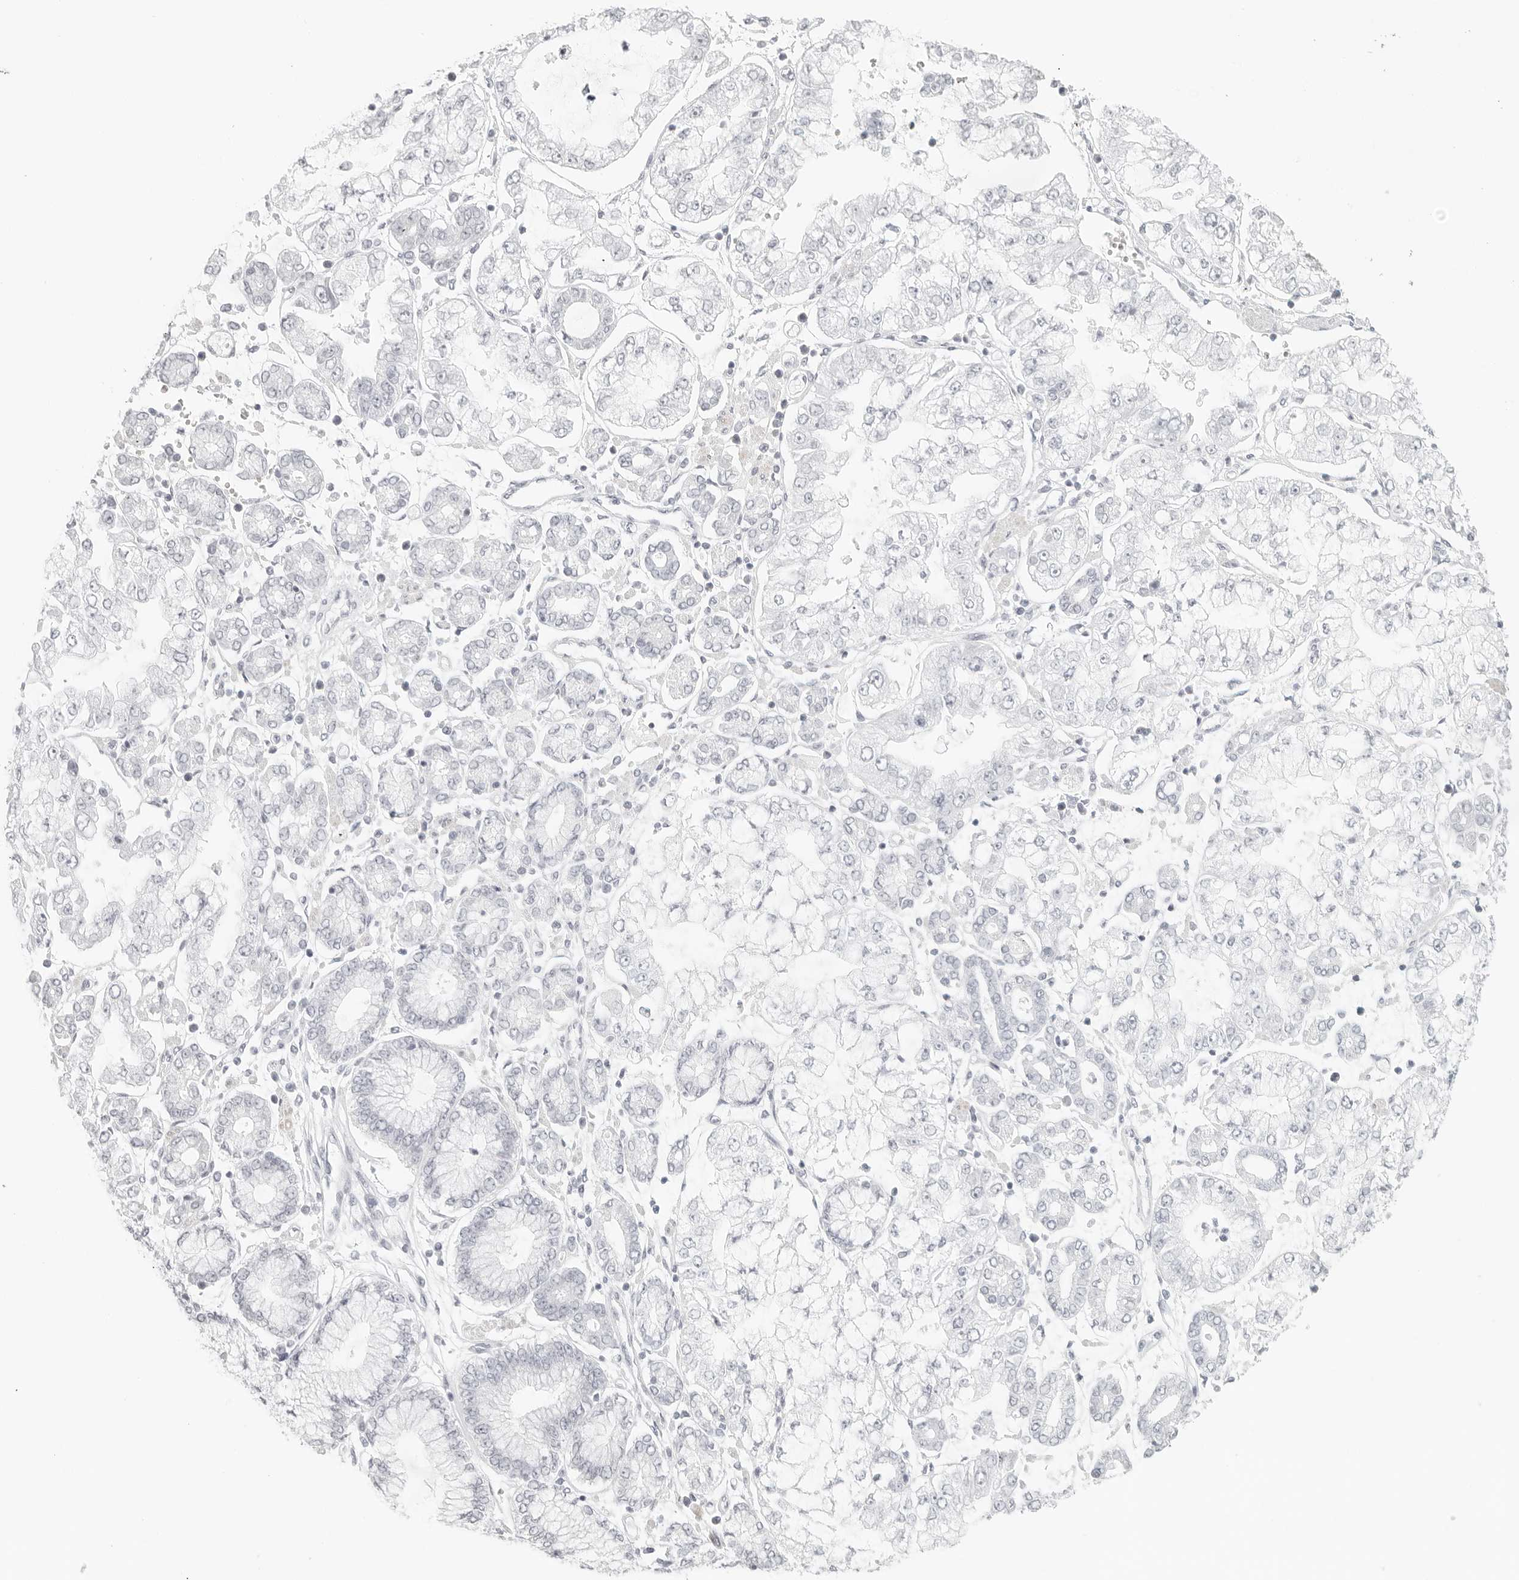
{"staining": {"intensity": "negative", "quantity": "none", "location": "none"}, "tissue": "stomach cancer", "cell_type": "Tumor cells", "image_type": "cancer", "snomed": [{"axis": "morphology", "description": "Adenocarcinoma, NOS"}, {"axis": "topography", "description": "Stomach"}], "caption": "Tumor cells show no significant staining in adenocarcinoma (stomach).", "gene": "RPS6KC1", "patient": {"sex": "male", "age": 76}}